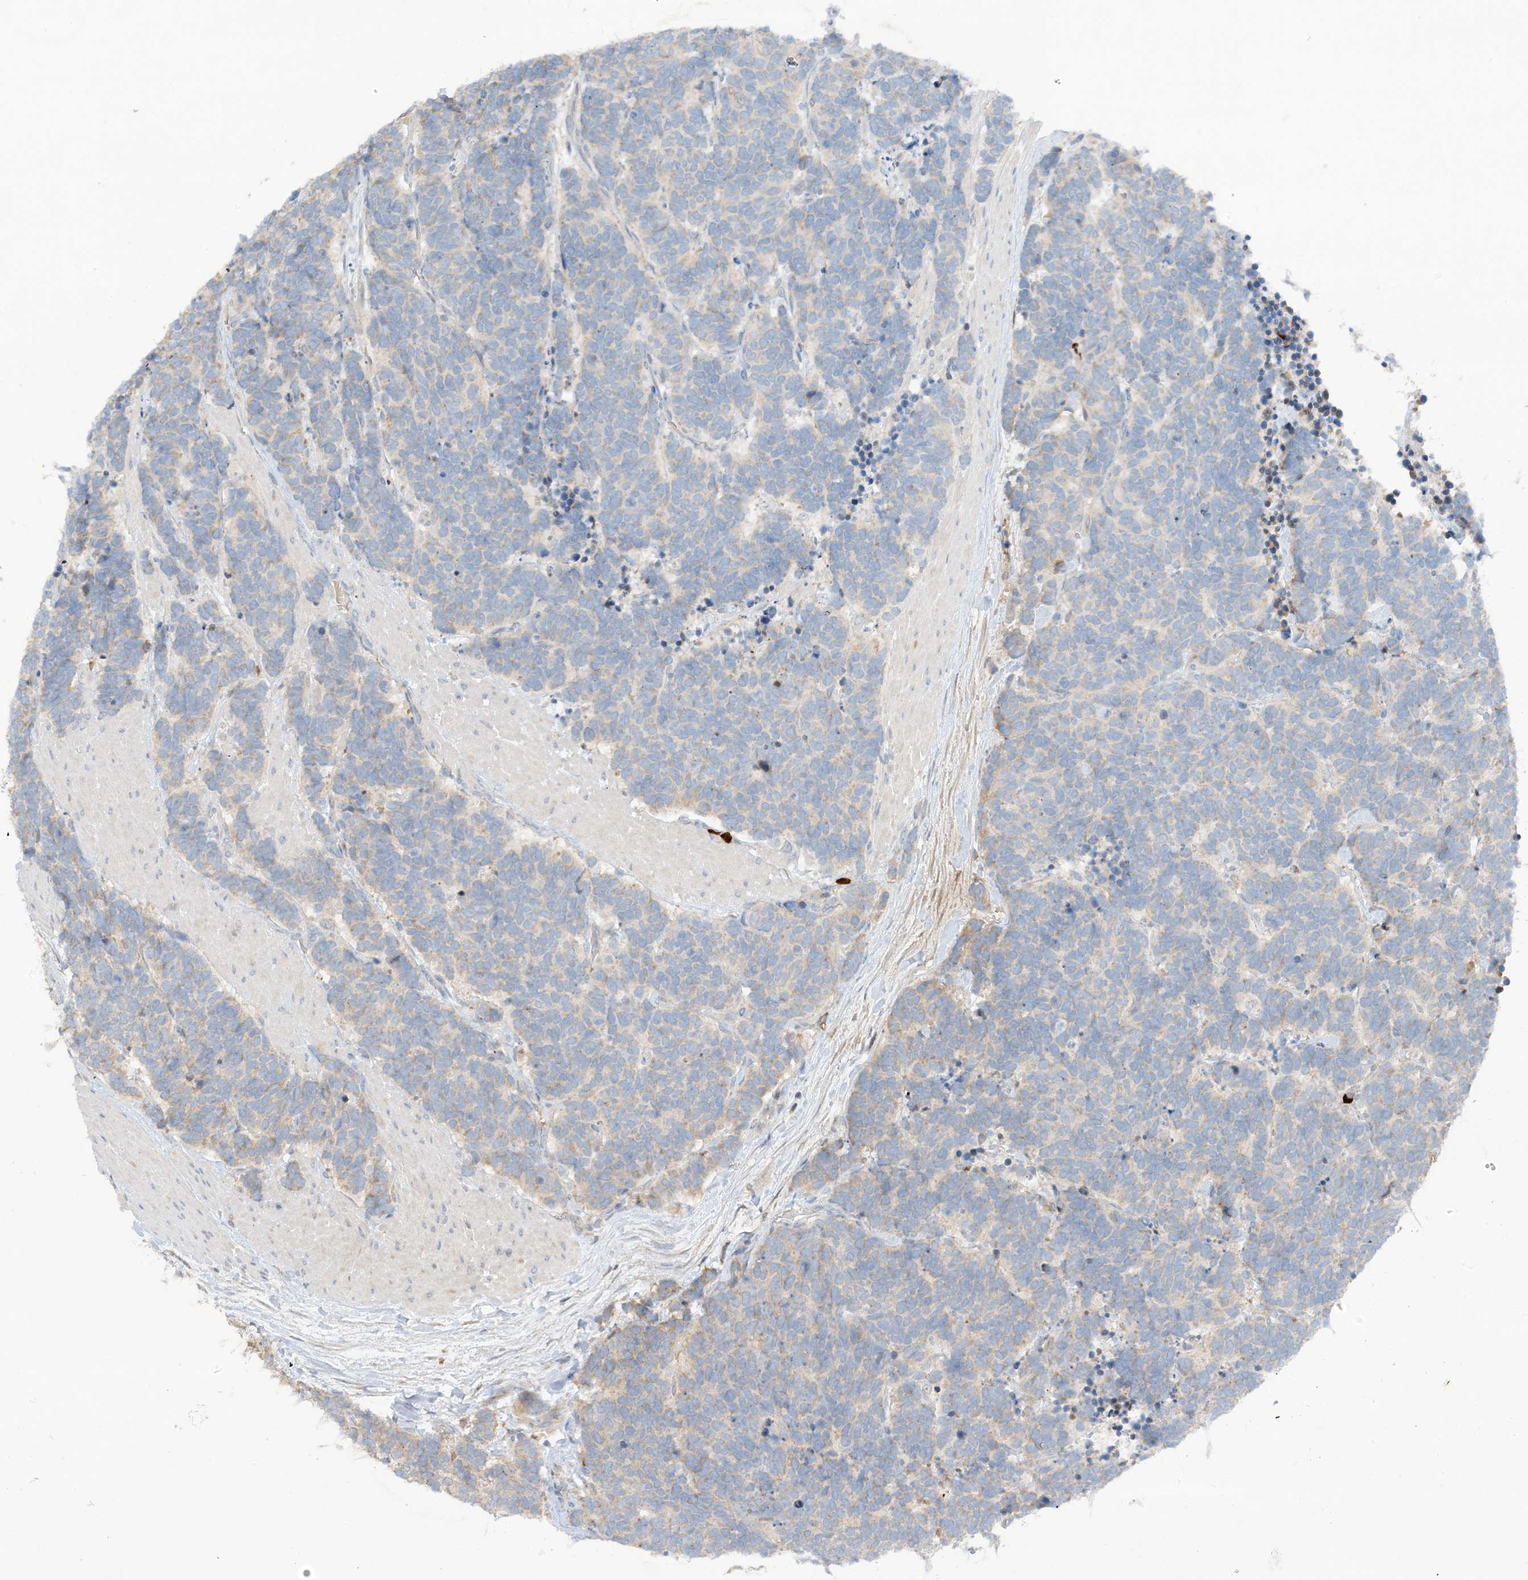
{"staining": {"intensity": "moderate", "quantity": "<25%", "location": "cytoplasmic/membranous"}, "tissue": "carcinoid", "cell_type": "Tumor cells", "image_type": "cancer", "snomed": [{"axis": "morphology", "description": "Carcinoma, NOS"}, {"axis": "morphology", "description": "Carcinoid, malignant, NOS"}, {"axis": "topography", "description": "Urinary bladder"}], "caption": "Tumor cells show low levels of moderate cytoplasmic/membranous expression in approximately <25% of cells in carcinoid (malignant). Immunohistochemistry (ihc) stains the protein of interest in brown and the nuclei are stained blue.", "gene": "DPP9", "patient": {"sex": "male", "age": 57}}